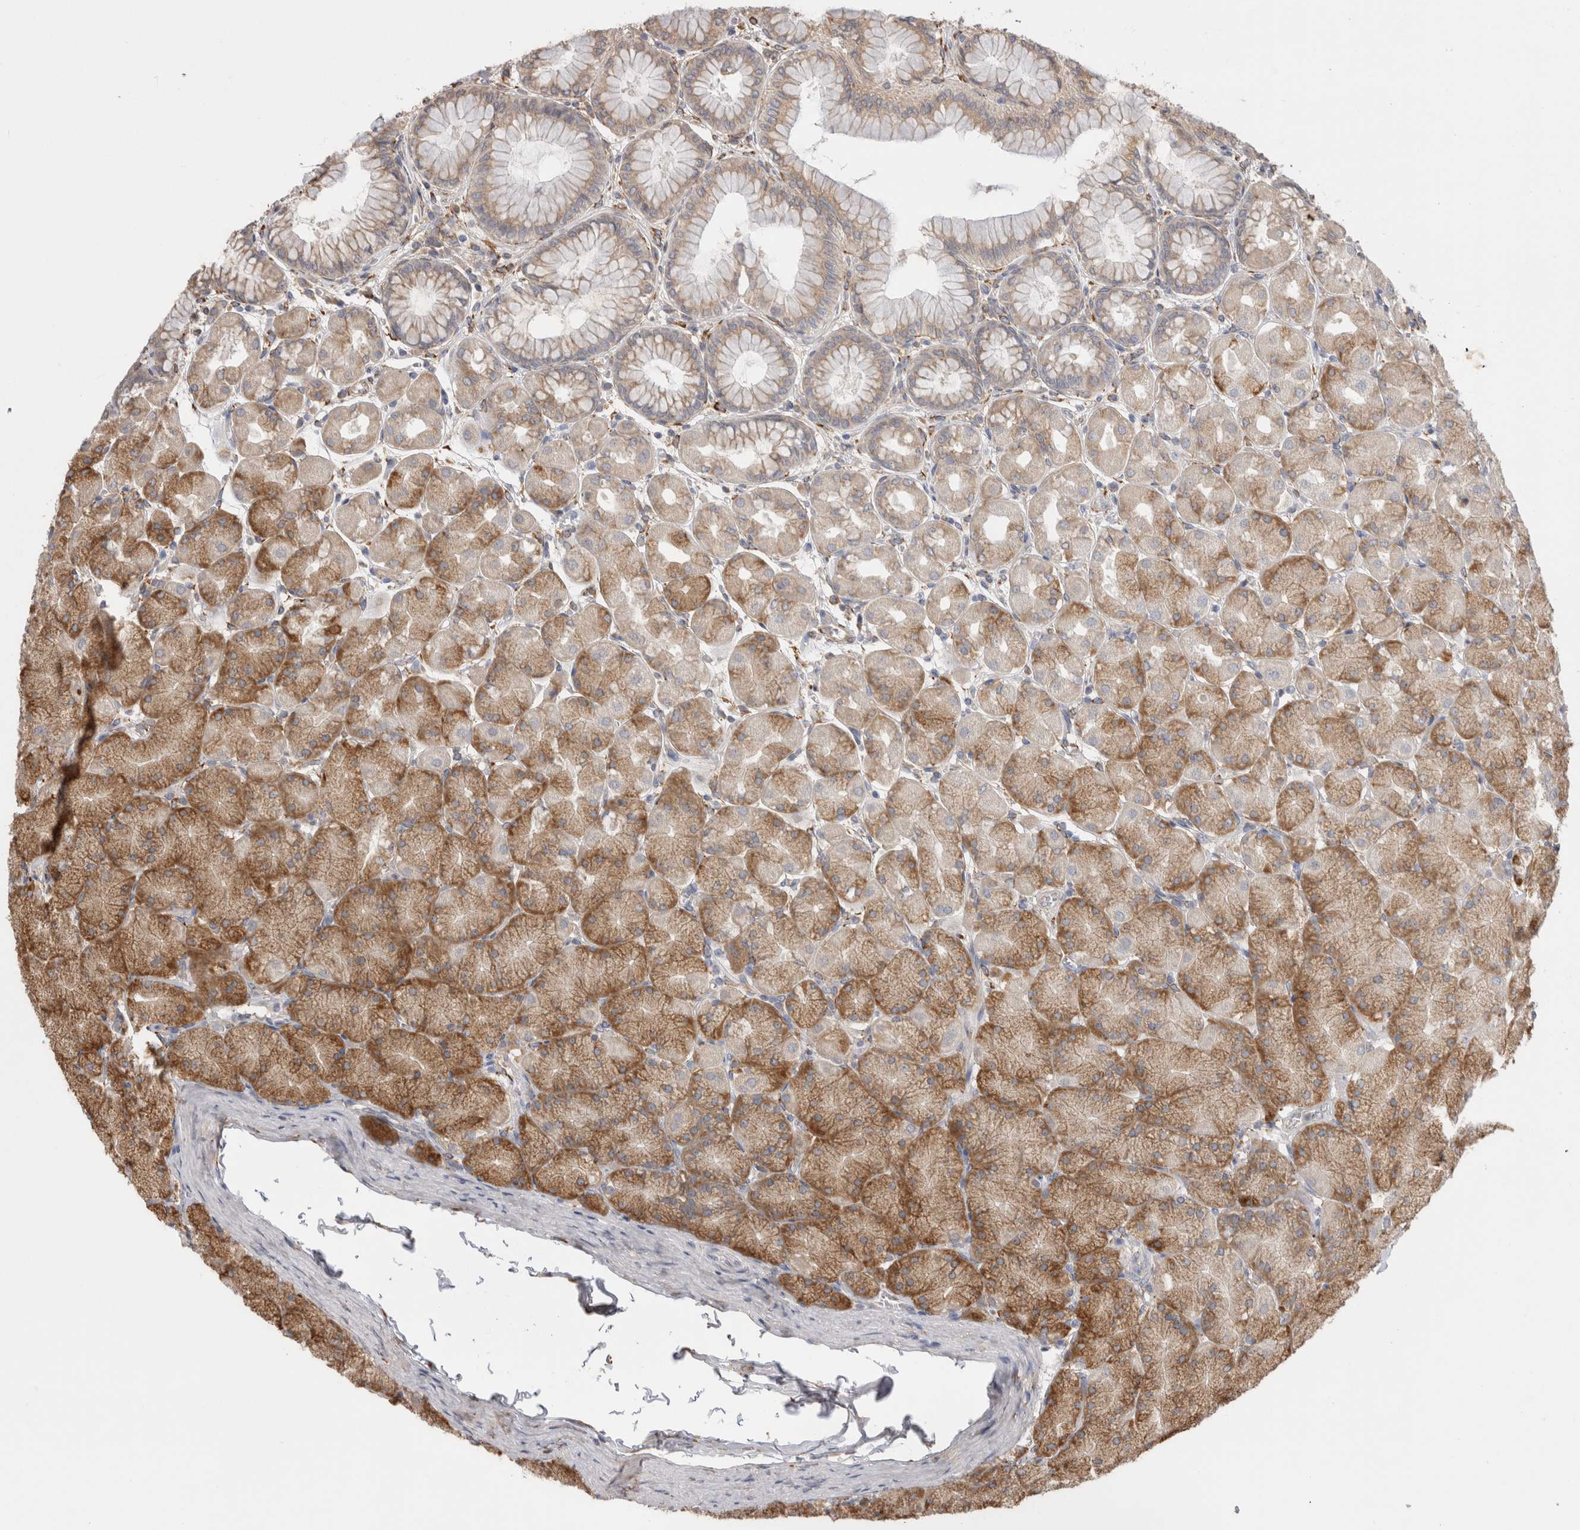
{"staining": {"intensity": "moderate", "quantity": ">75%", "location": "cytoplasmic/membranous"}, "tissue": "stomach", "cell_type": "Glandular cells", "image_type": "normal", "snomed": [{"axis": "morphology", "description": "Normal tissue, NOS"}, {"axis": "topography", "description": "Stomach, upper"}], "caption": "This micrograph demonstrates immunohistochemistry (IHC) staining of benign human stomach, with medium moderate cytoplasmic/membranous expression in approximately >75% of glandular cells.", "gene": "LRPAP1", "patient": {"sex": "female", "age": 56}}